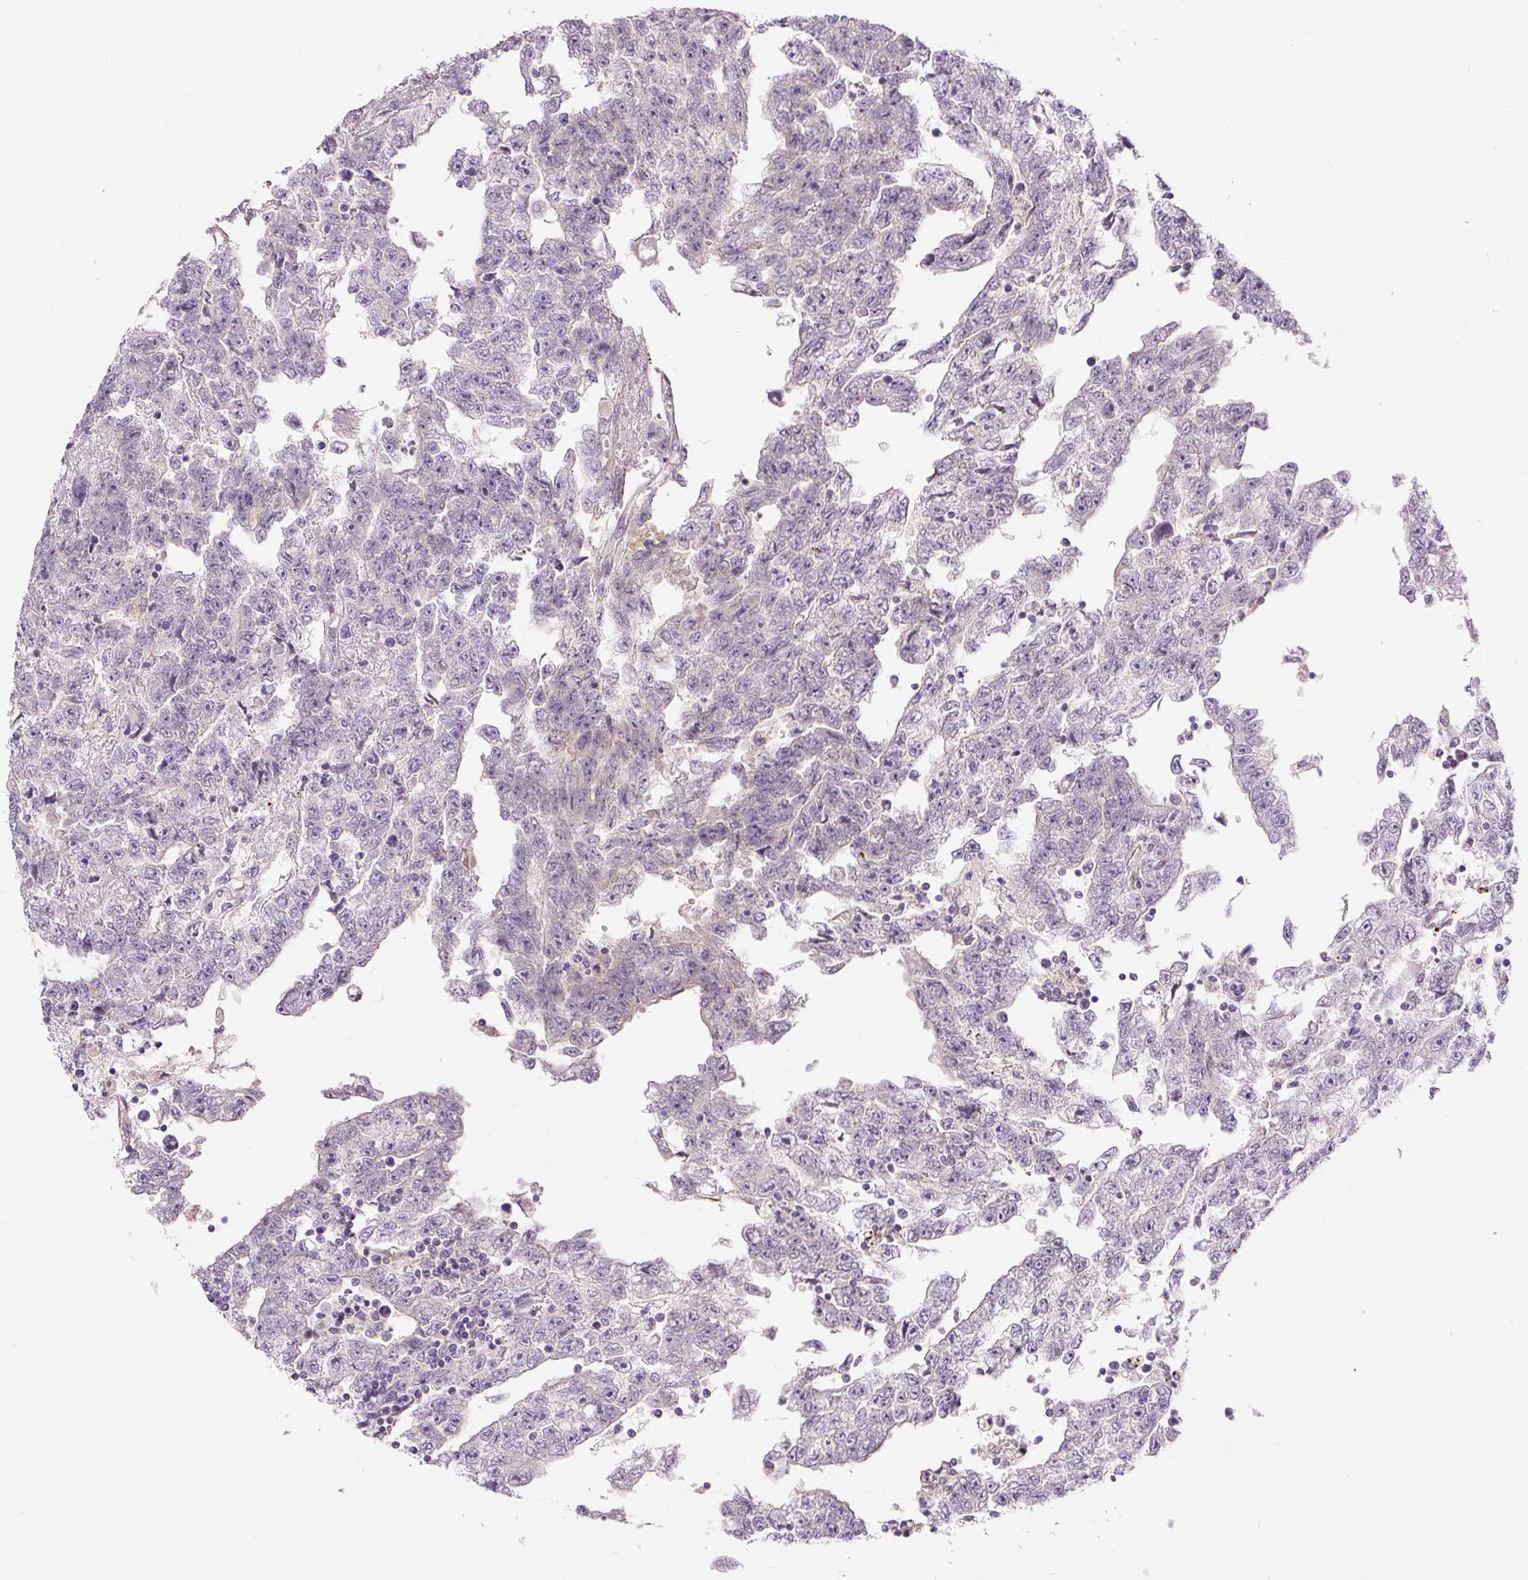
{"staining": {"intensity": "negative", "quantity": "none", "location": "none"}, "tissue": "testis cancer", "cell_type": "Tumor cells", "image_type": "cancer", "snomed": [{"axis": "morphology", "description": "Carcinoma, Embryonal, NOS"}, {"axis": "topography", "description": "Testis"}], "caption": "Embryonal carcinoma (testis) was stained to show a protein in brown. There is no significant positivity in tumor cells. (DAB immunohistochemistry (IHC) visualized using brightfield microscopy, high magnification).", "gene": "FABP7", "patient": {"sex": "male", "age": 25}}